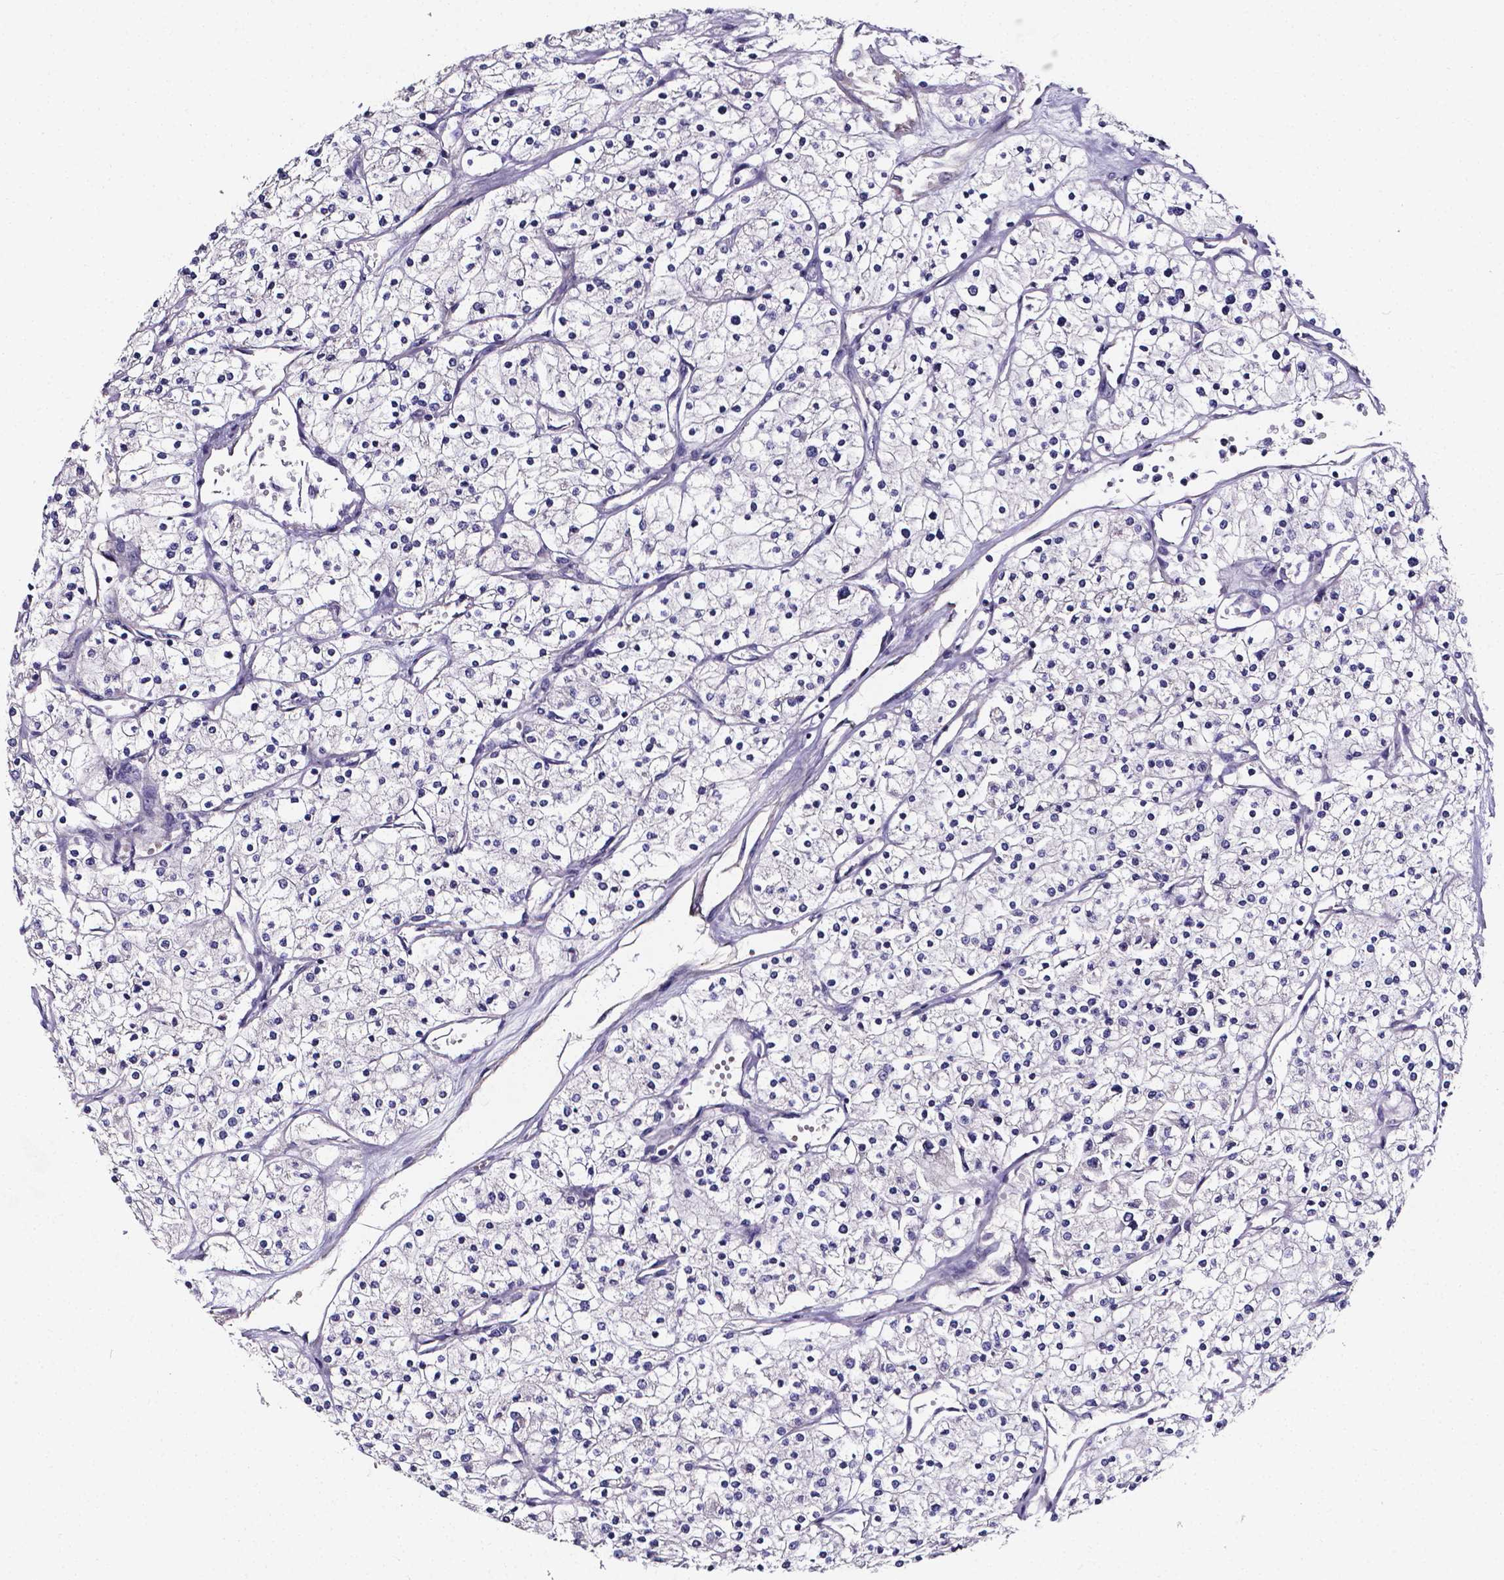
{"staining": {"intensity": "negative", "quantity": "none", "location": "none"}, "tissue": "renal cancer", "cell_type": "Tumor cells", "image_type": "cancer", "snomed": [{"axis": "morphology", "description": "Adenocarcinoma, NOS"}, {"axis": "topography", "description": "Kidney"}], "caption": "Protein analysis of adenocarcinoma (renal) demonstrates no significant expression in tumor cells.", "gene": "CACNG8", "patient": {"sex": "male", "age": 80}}